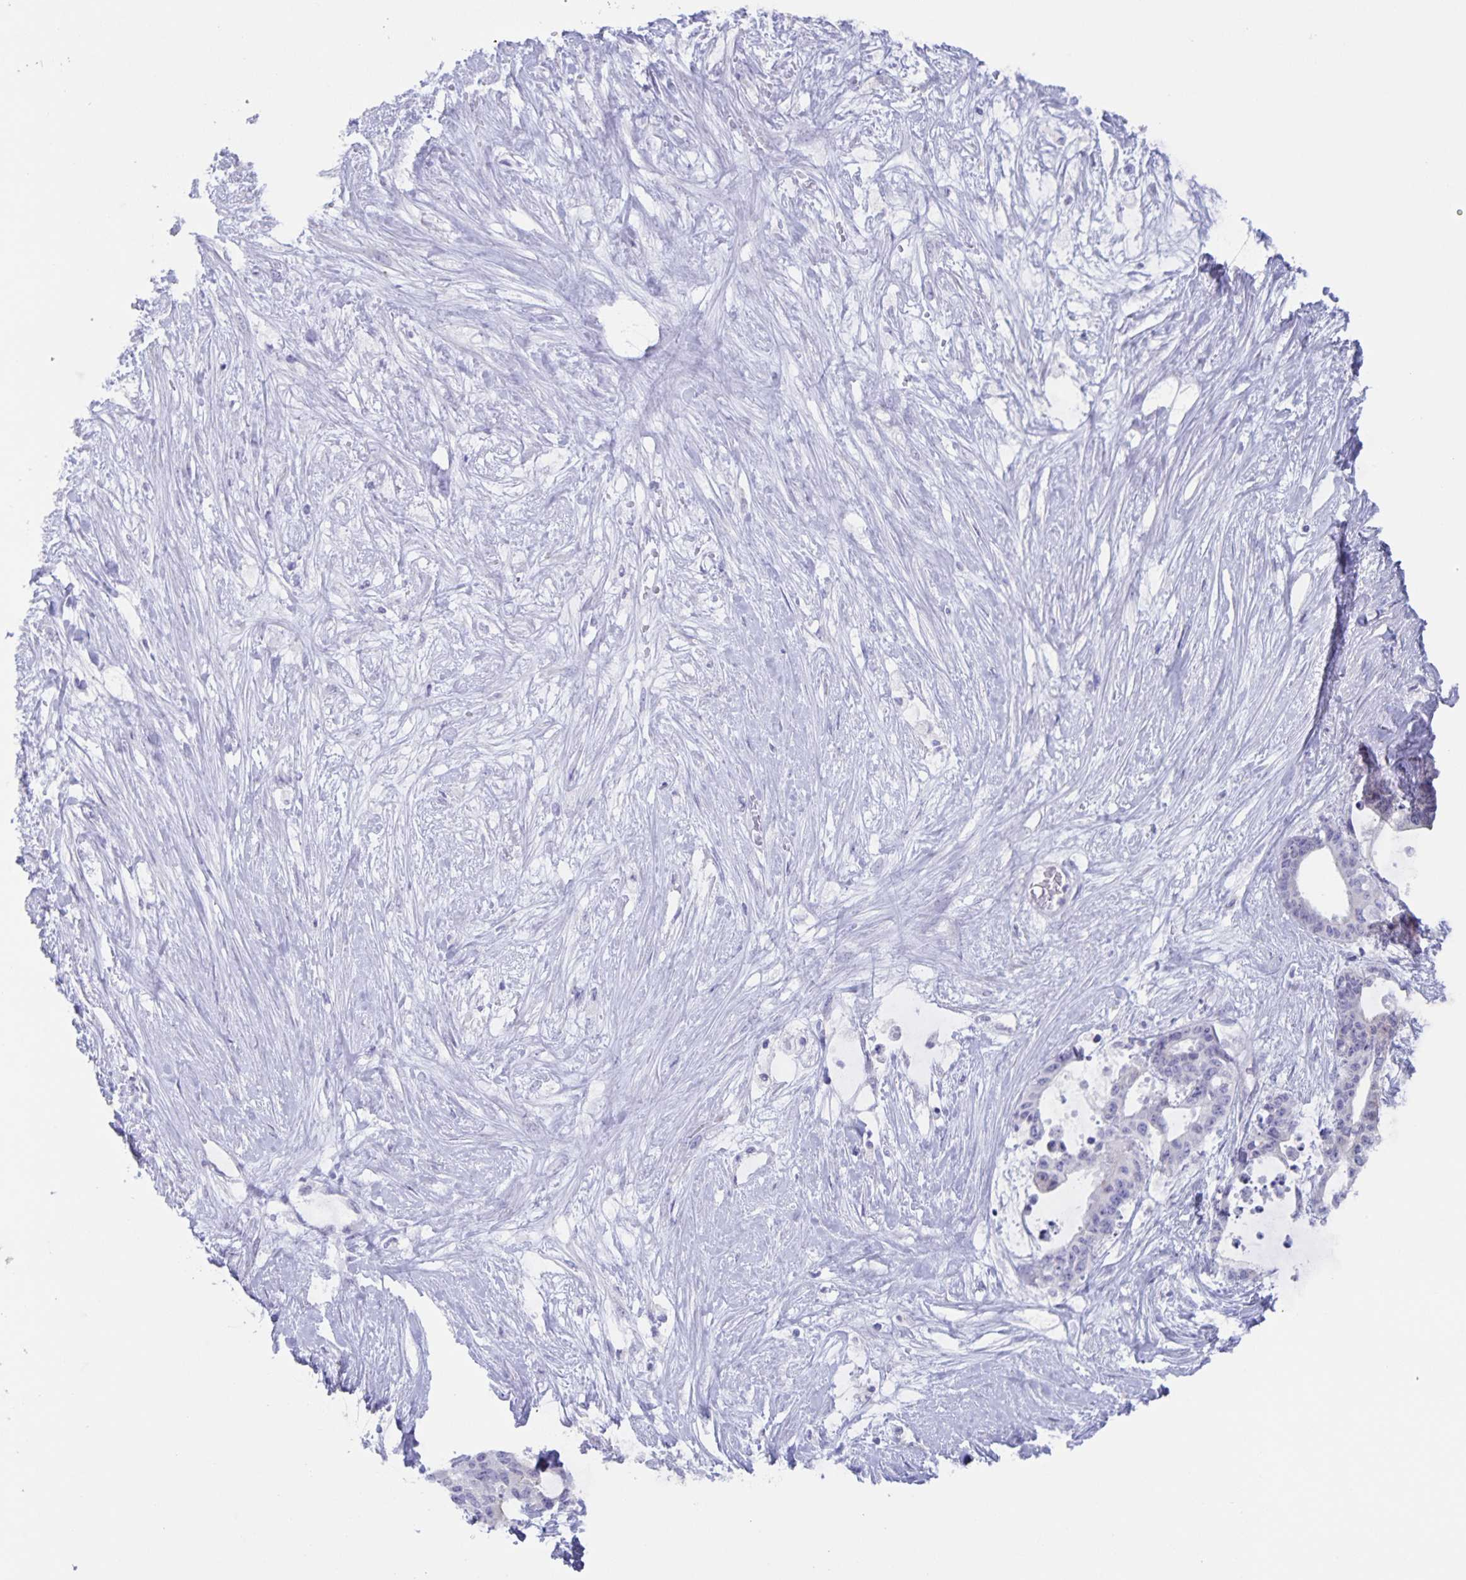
{"staining": {"intensity": "negative", "quantity": "none", "location": "none"}, "tissue": "liver cancer", "cell_type": "Tumor cells", "image_type": "cancer", "snomed": [{"axis": "morphology", "description": "Normal tissue, NOS"}, {"axis": "morphology", "description": "Cholangiocarcinoma"}, {"axis": "topography", "description": "Liver"}, {"axis": "topography", "description": "Peripheral nerve tissue"}], "caption": "Tumor cells show no significant positivity in liver cancer.", "gene": "AQP4", "patient": {"sex": "female", "age": 73}}